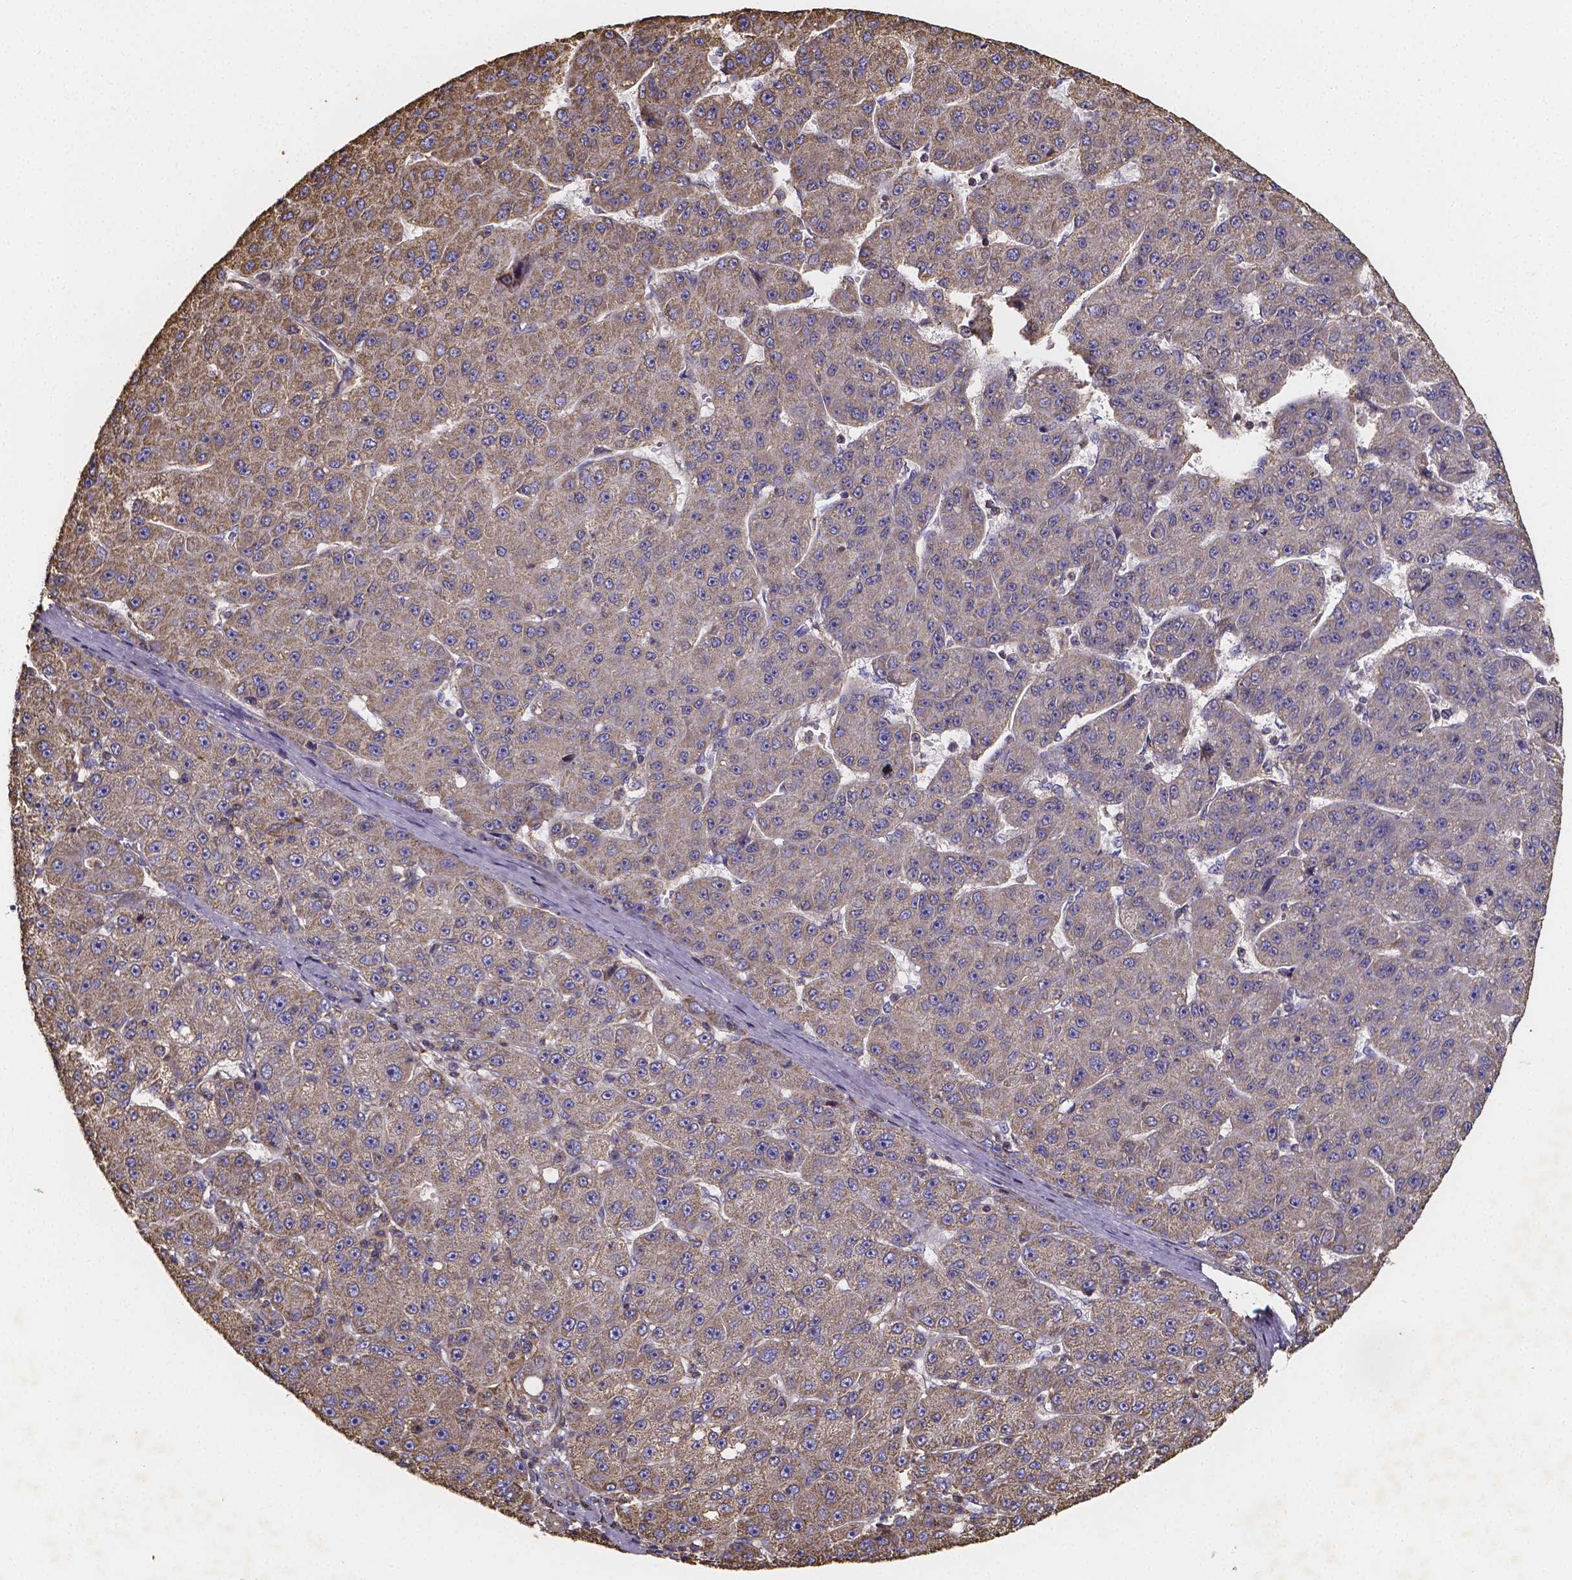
{"staining": {"intensity": "moderate", "quantity": "25%-75%", "location": "cytoplasmic/membranous"}, "tissue": "liver cancer", "cell_type": "Tumor cells", "image_type": "cancer", "snomed": [{"axis": "morphology", "description": "Carcinoma, Hepatocellular, NOS"}, {"axis": "topography", "description": "Liver"}], "caption": "This histopathology image exhibits immunohistochemistry (IHC) staining of hepatocellular carcinoma (liver), with medium moderate cytoplasmic/membranous staining in approximately 25%-75% of tumor cells.", "gene": "SLC35D2", "patient": {"sex": "male", "age": 67}}